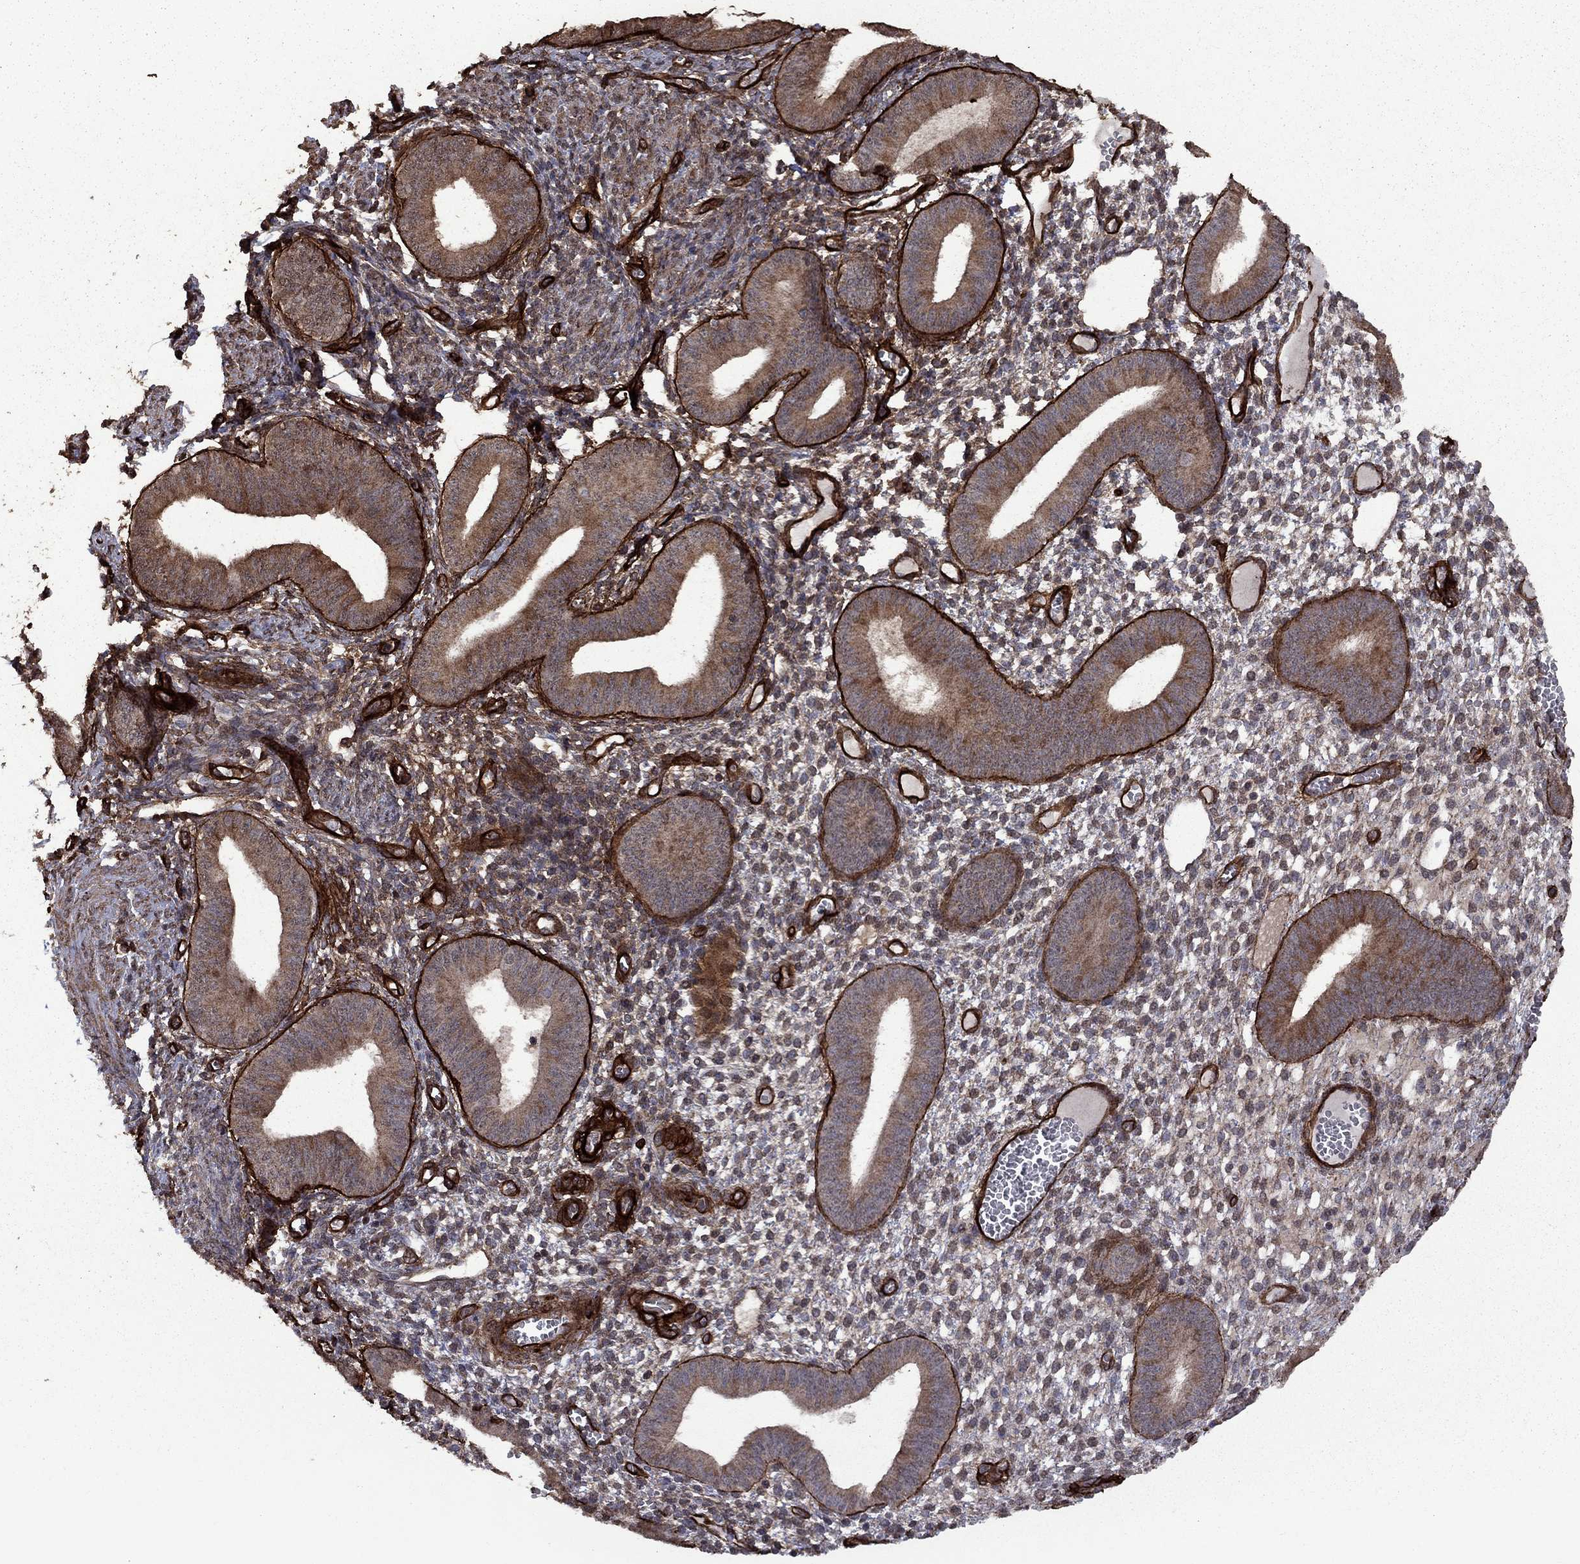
{"staining": {"intensity": "moderate", "quantity": "<25%", "location": "cytoplasmic/membranous"}, "tissue": "endometrium", "cell_type": "Cells in endometrial stroma", "image_type": "normal", "snomed": [{"axis": "morphology", "description": "Normal tissue, NOS"}, {"axis": "topography", "description": "Endometrium"}], "caption": "Immunohistochemical staining of benign human endometrium shows moderate cytoplasmic/membranous protein expression in approximately <25% of cells in endometrial stroma.", "gene": "COL18A1", "patient": {"sex": "female", "age": 42}}